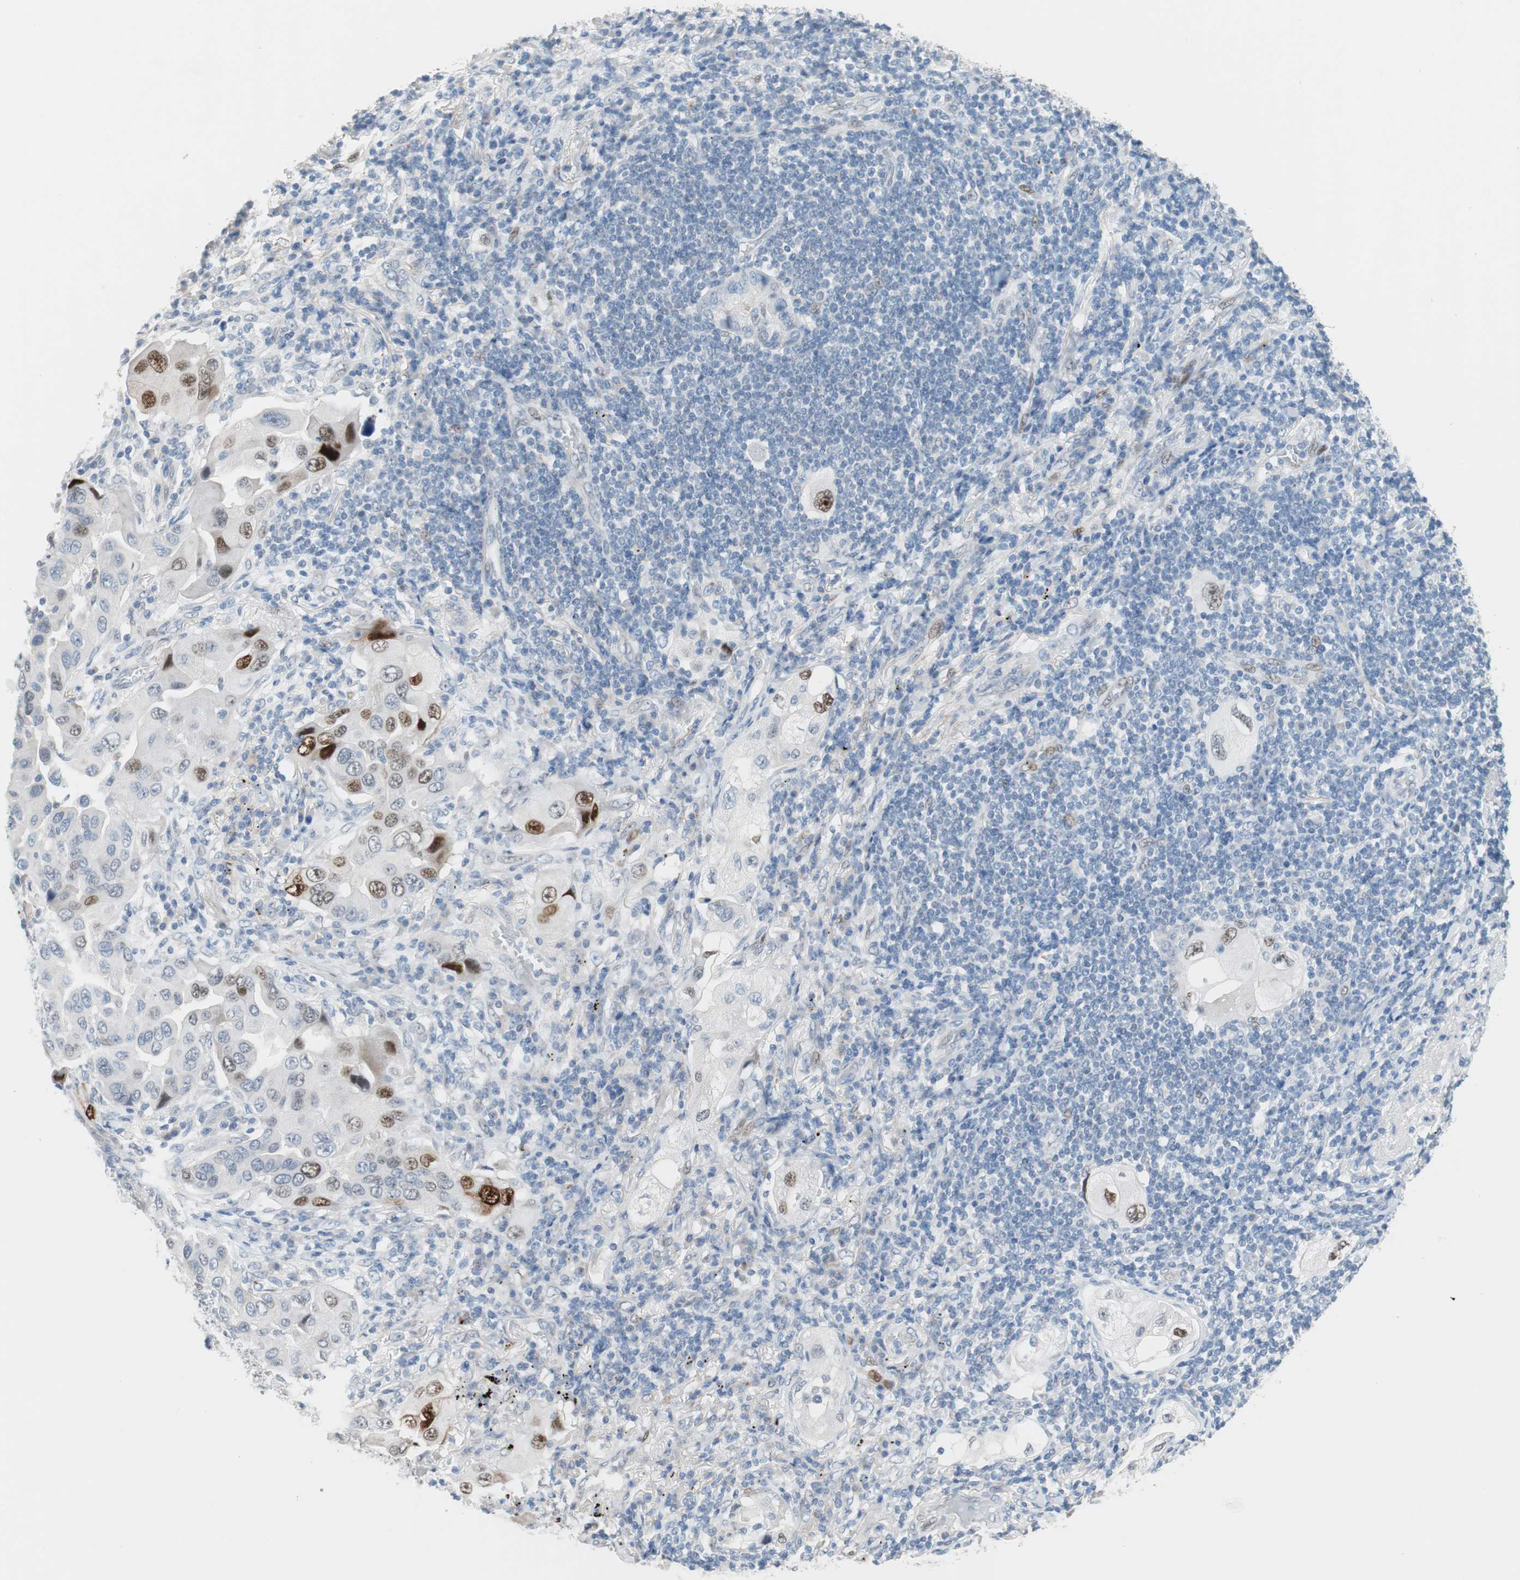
{"staining": {"intensity": "strong", "quantity": "25%-75%", "location": "nuclear"}, "tissue": "lung cancer", "cell_type": "Tumor cells", "image_type": "cancer", "snomed": [{"axis": "morphology", "description": "Adenocarcinoma, NOS"}, {"axis": "topography", "description": "Lung"}], "caption": "Adenocarcinoma (lung) stained with a protein marker shows strong staining in tumor cells.", "gene": "FOSL1", "patient": {"sex": "female", "age": 65}}